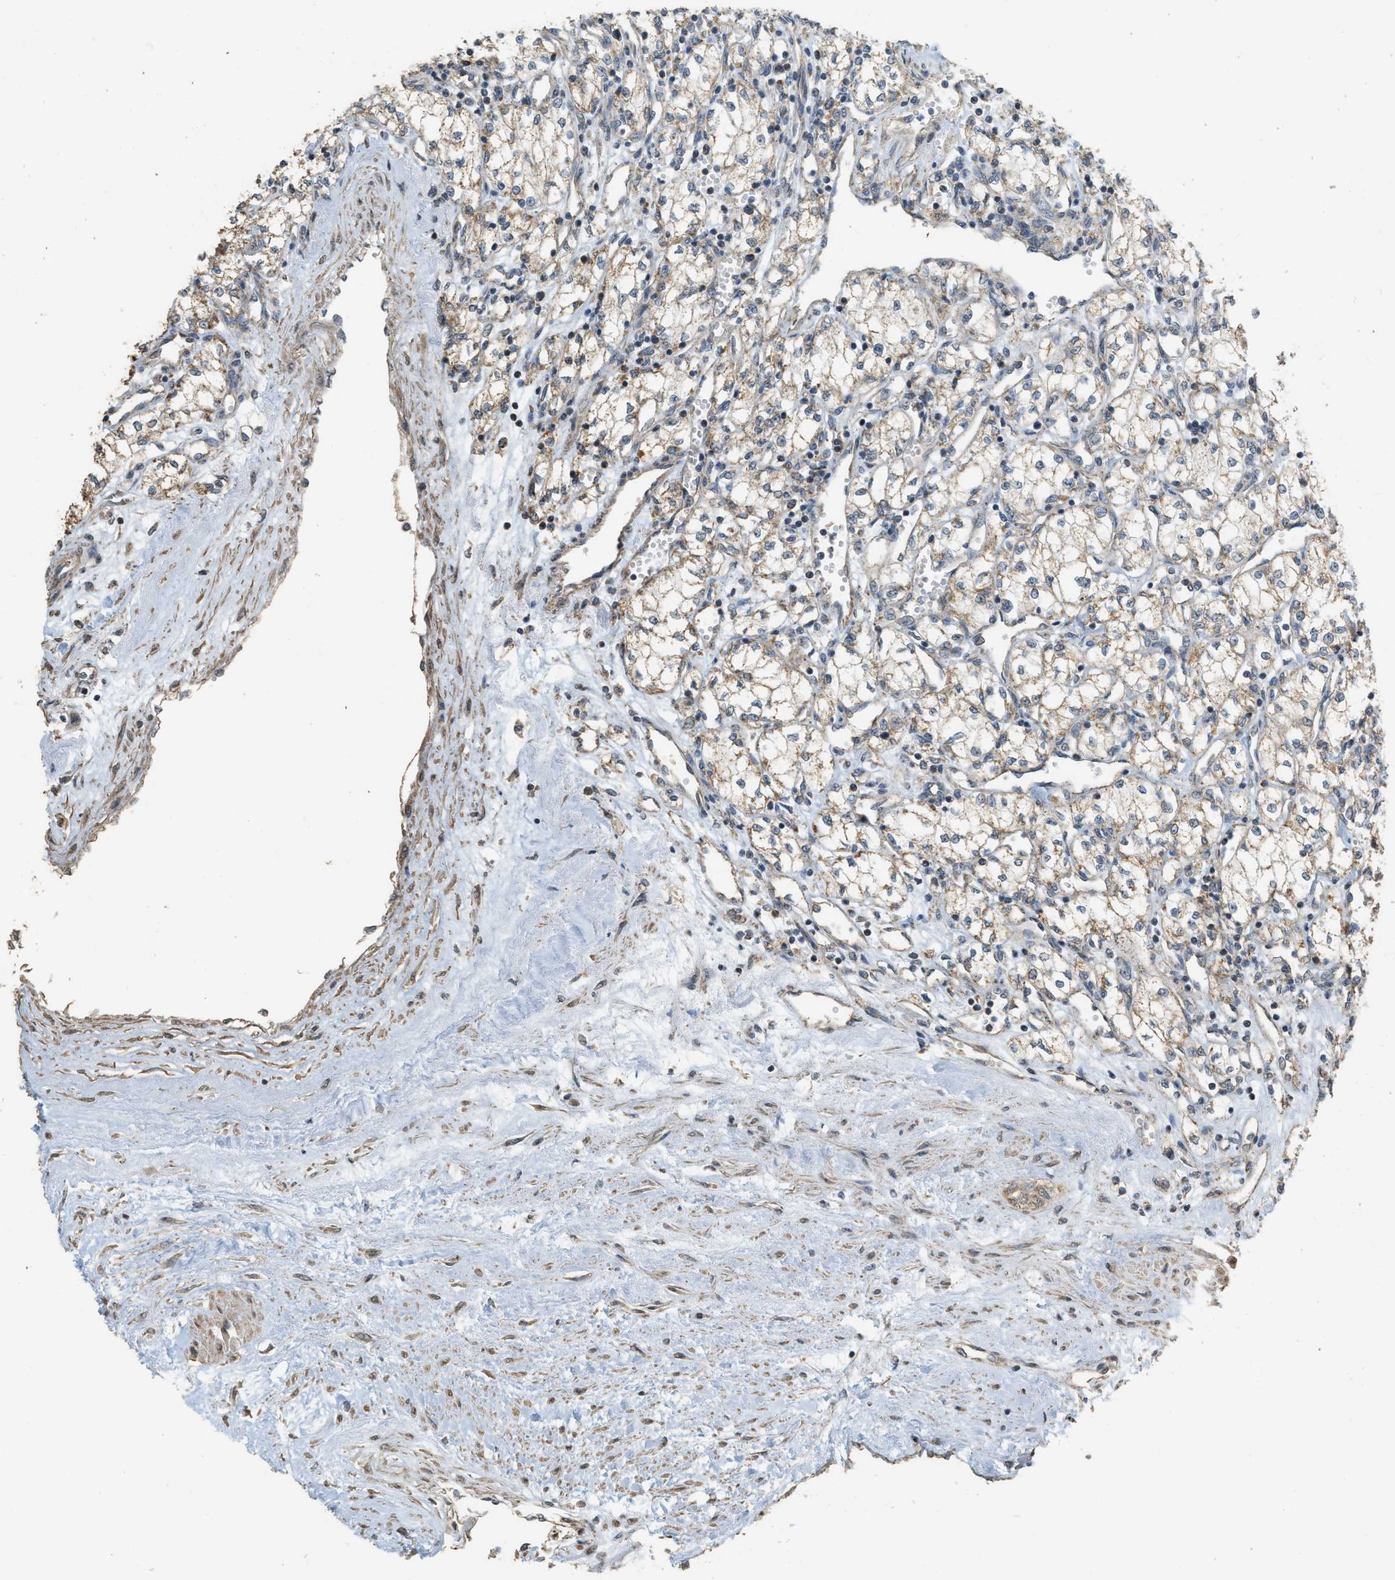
{"staining": {"intensity": "weak", "quantity": ">75%", "location": "cytoplasmic/membranous"}, "tissue": "renal cancer", "cell_type": "Tumor cells", "image_type": "cancer", "snomed": [{"axis": "morphology", "description": "Adenocarcinoma, NOS"}, {"axis": "topography", "description": "Kidney"}], "caption": "Tumor cells exhibit weak cytoplasmic/membranous staining in approximately >75% of cells in renal adenocarcinoma.", "gene": "KCNA4", "patient": {"sex": "male", "age": 59}}